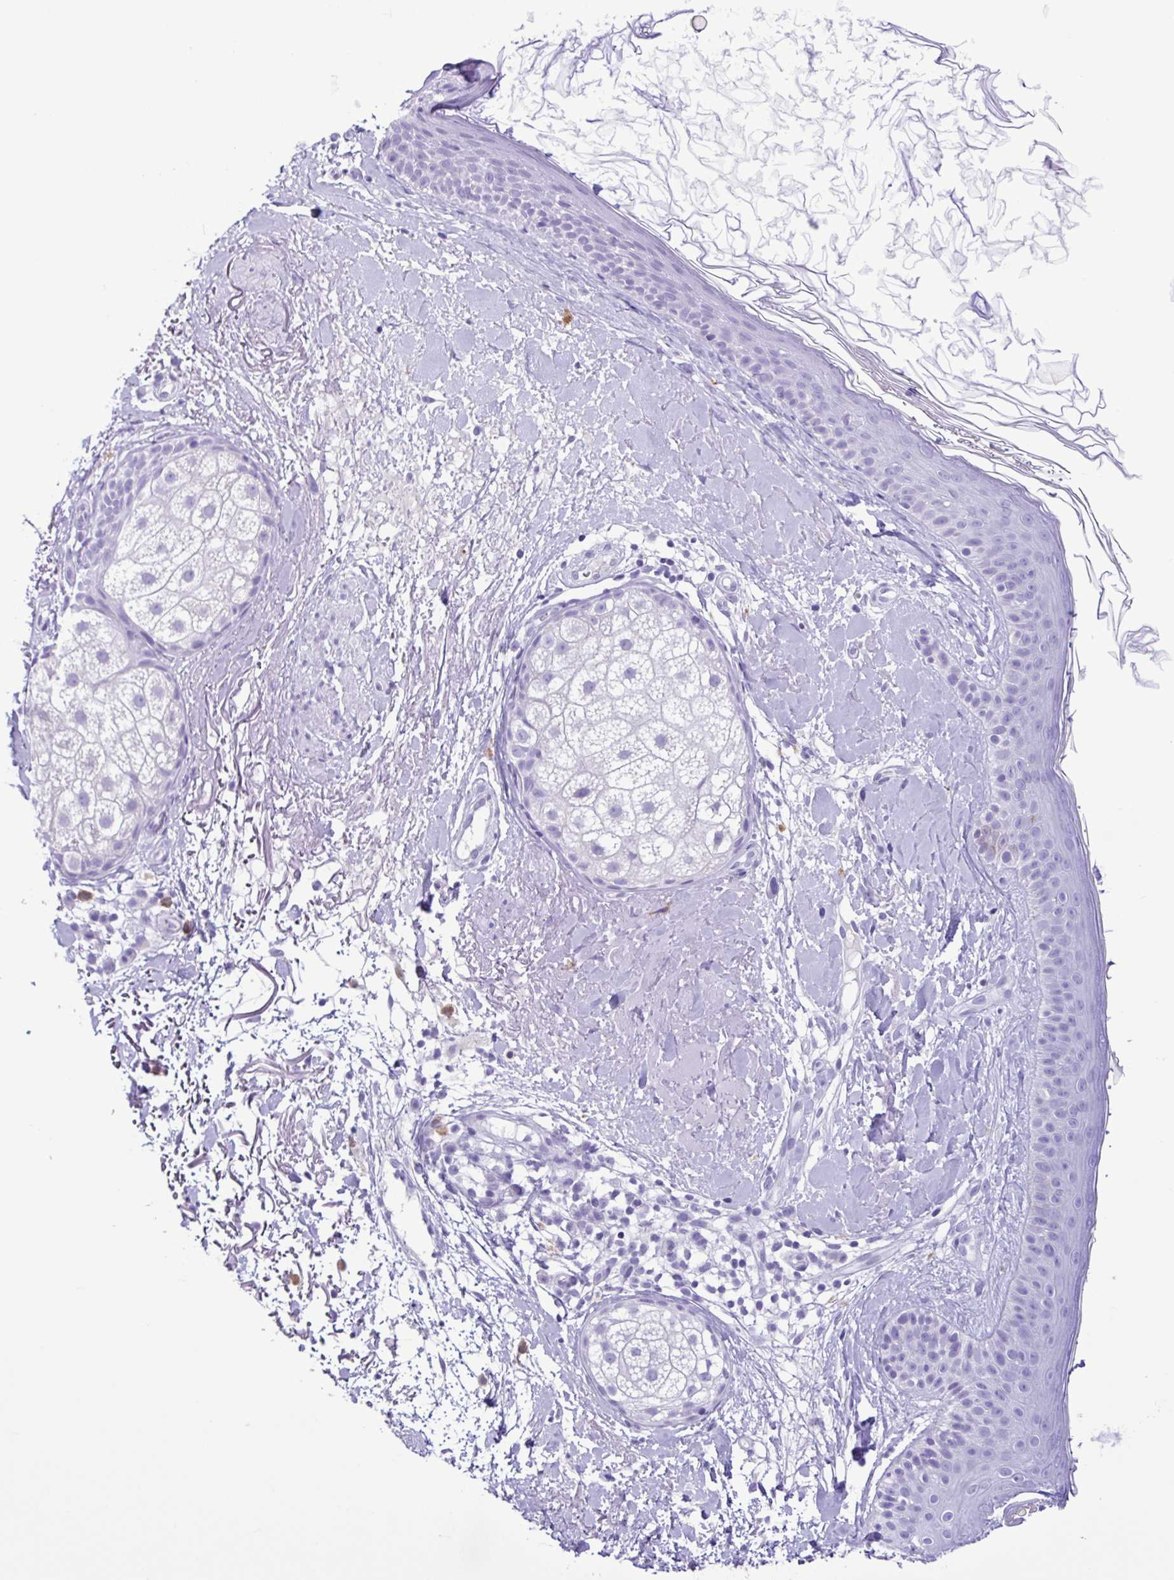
{"staining": {"intensity": "negative", "quantity": "none", "location": "none"}, "tissue": "skin", "cell_type": "Fibroblasts", "image_type": "normal", "snomed": [{"axis": "morphology", "description": "Normal tissue, NOS"}, {"axis": "topography", "description": "Skin"}], "caption": "Immunohistochemistry photomicrograph of benign skin: human skin stained with DAB (3,3'-diaminobenzidine) reveals no significant protein staining in fibroblasts.", "gene": "SPATA16", "patient": {"sex": "male", "age": 73}}